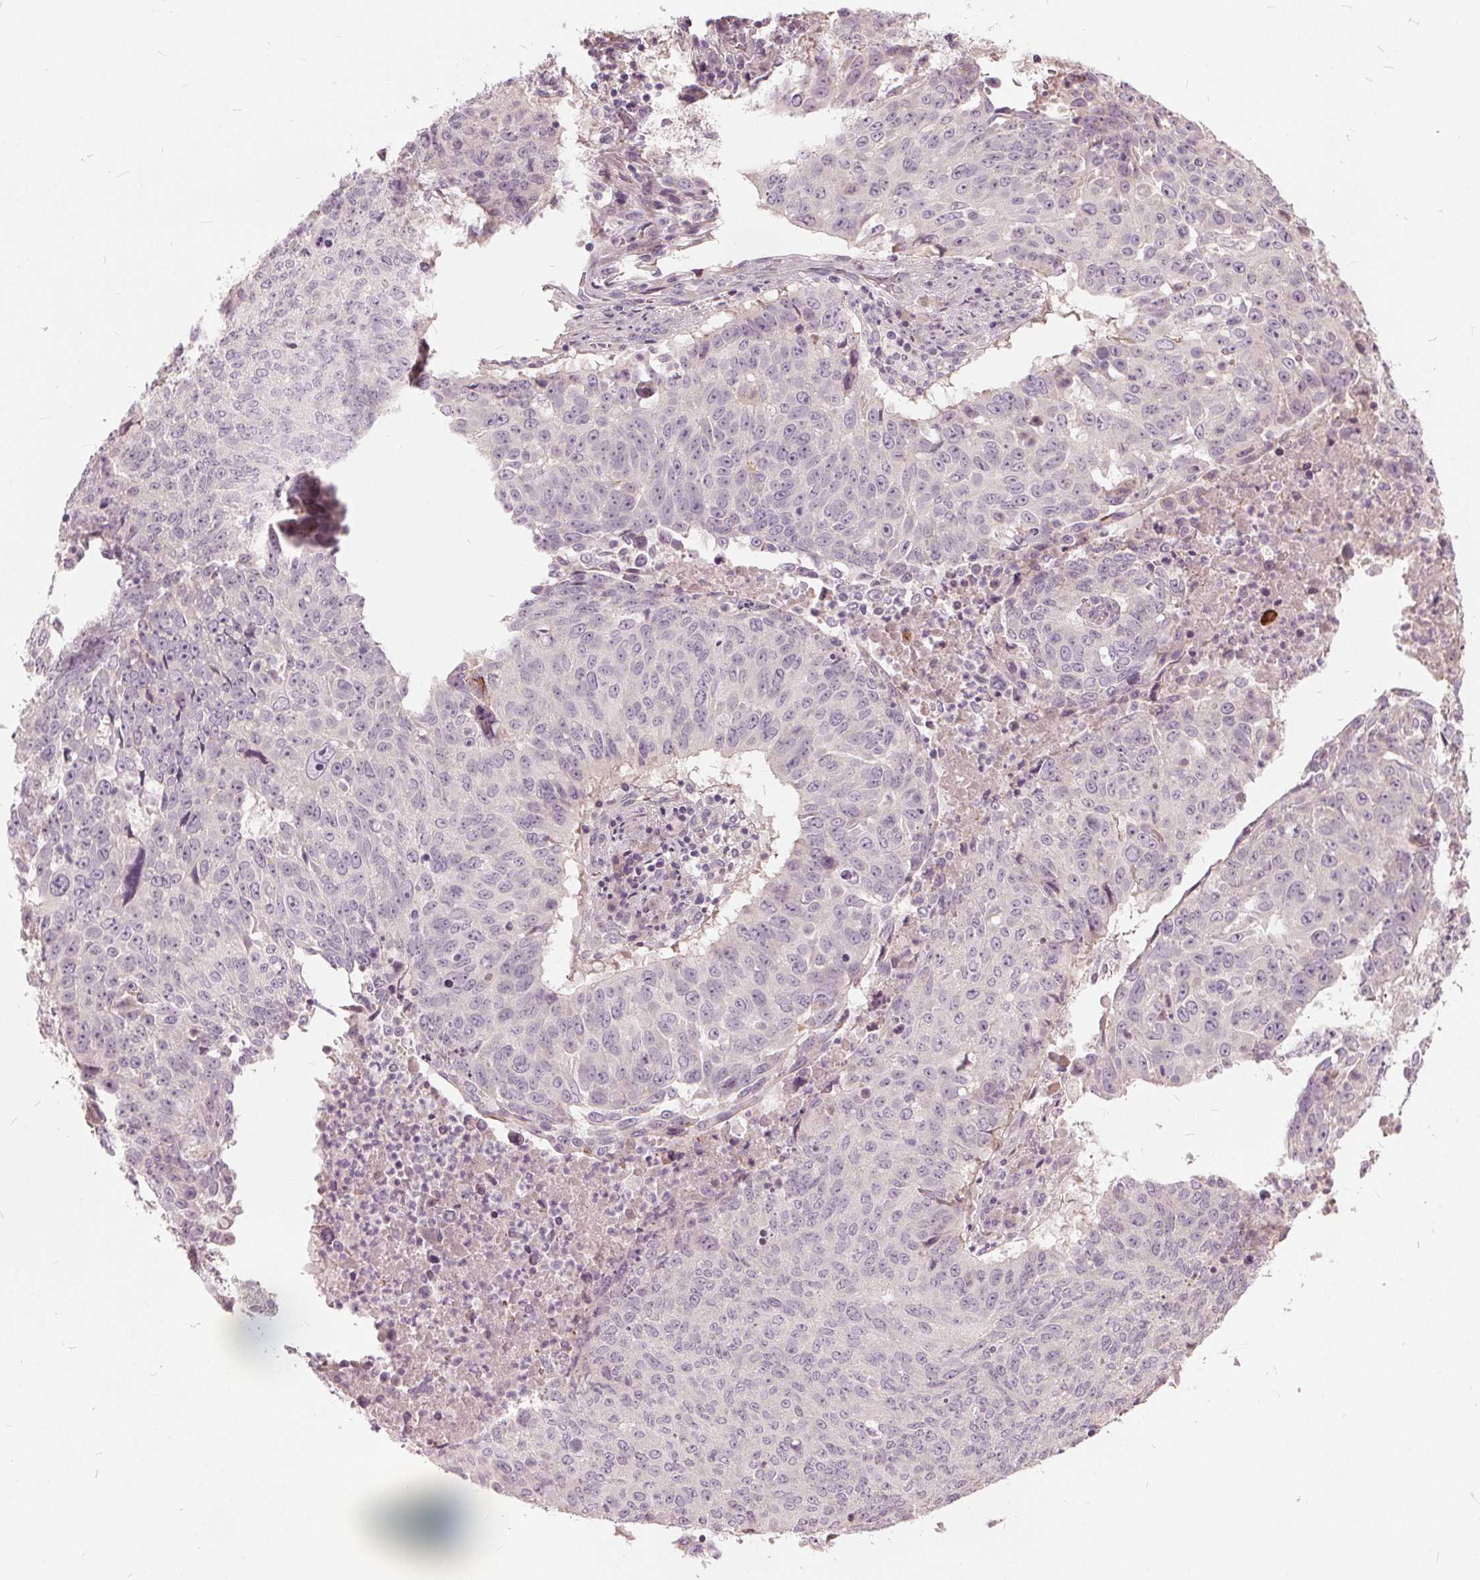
{"staining": {"intensity": "negative", "quantity": "none", "location": "none"}, "tissue": "lung cancer", "cell_type": "Tumor cells", "image_type": "cancer", "snomed": [{"axis": "morphology", "description": "Normal tissue, NOS"}, {"axis": "morphology", "description": "Squamous cell carcinoma, NOS"}, {"axis": "topography", "description": "Bronchus"}, {"axis": "topography", "description": "Lung"}], "caption": "IHC image of human lung cancer (squamous cell carcinoma) stained for a protein (brown), which demonstrates no positivity in tumor cells.", "gene": "KLK13", "patient": {"sex": "male", "age": 64}}